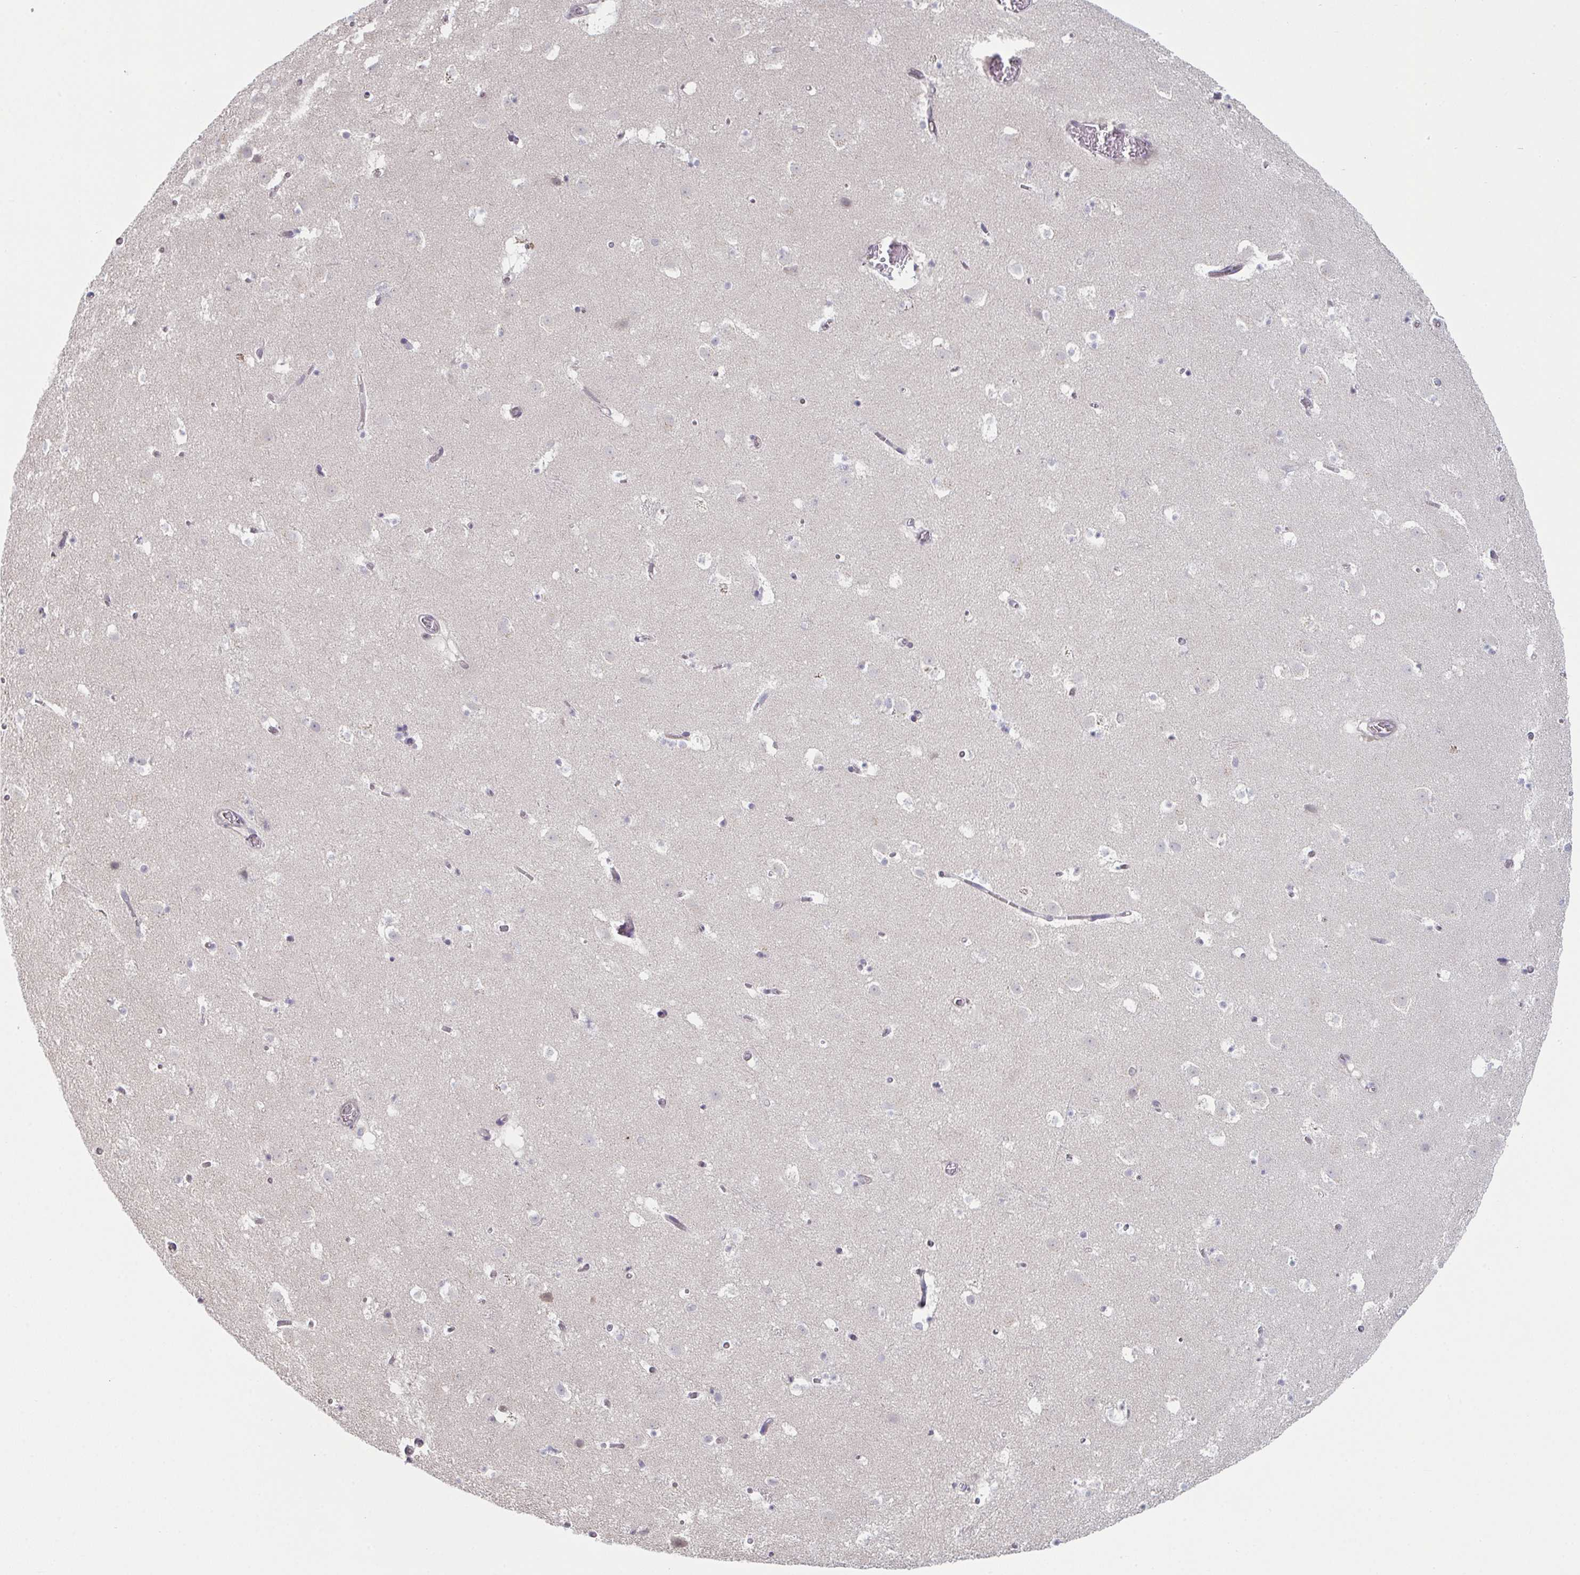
{"staining": {"intensity": "negative", "quantity": "none", "location": "none"}, "tissue": "caudate", "cell_type": "Glial cells", "image_type": "normal", "snomed": [{"axis": "morphology", "description": "Normal tissue, NOS"}, {"axis": "topography", "description": "Lateral ventricle wall"}], "caption": "A histopathology image of caudate stained for a protein demonstrates no brown staining in glial cells. (DAB immunohistochemistry (IHC) with hematoxylin counter stain).", "gene": "ZNF214", "patient": {"sex": "male", "age": 37}}